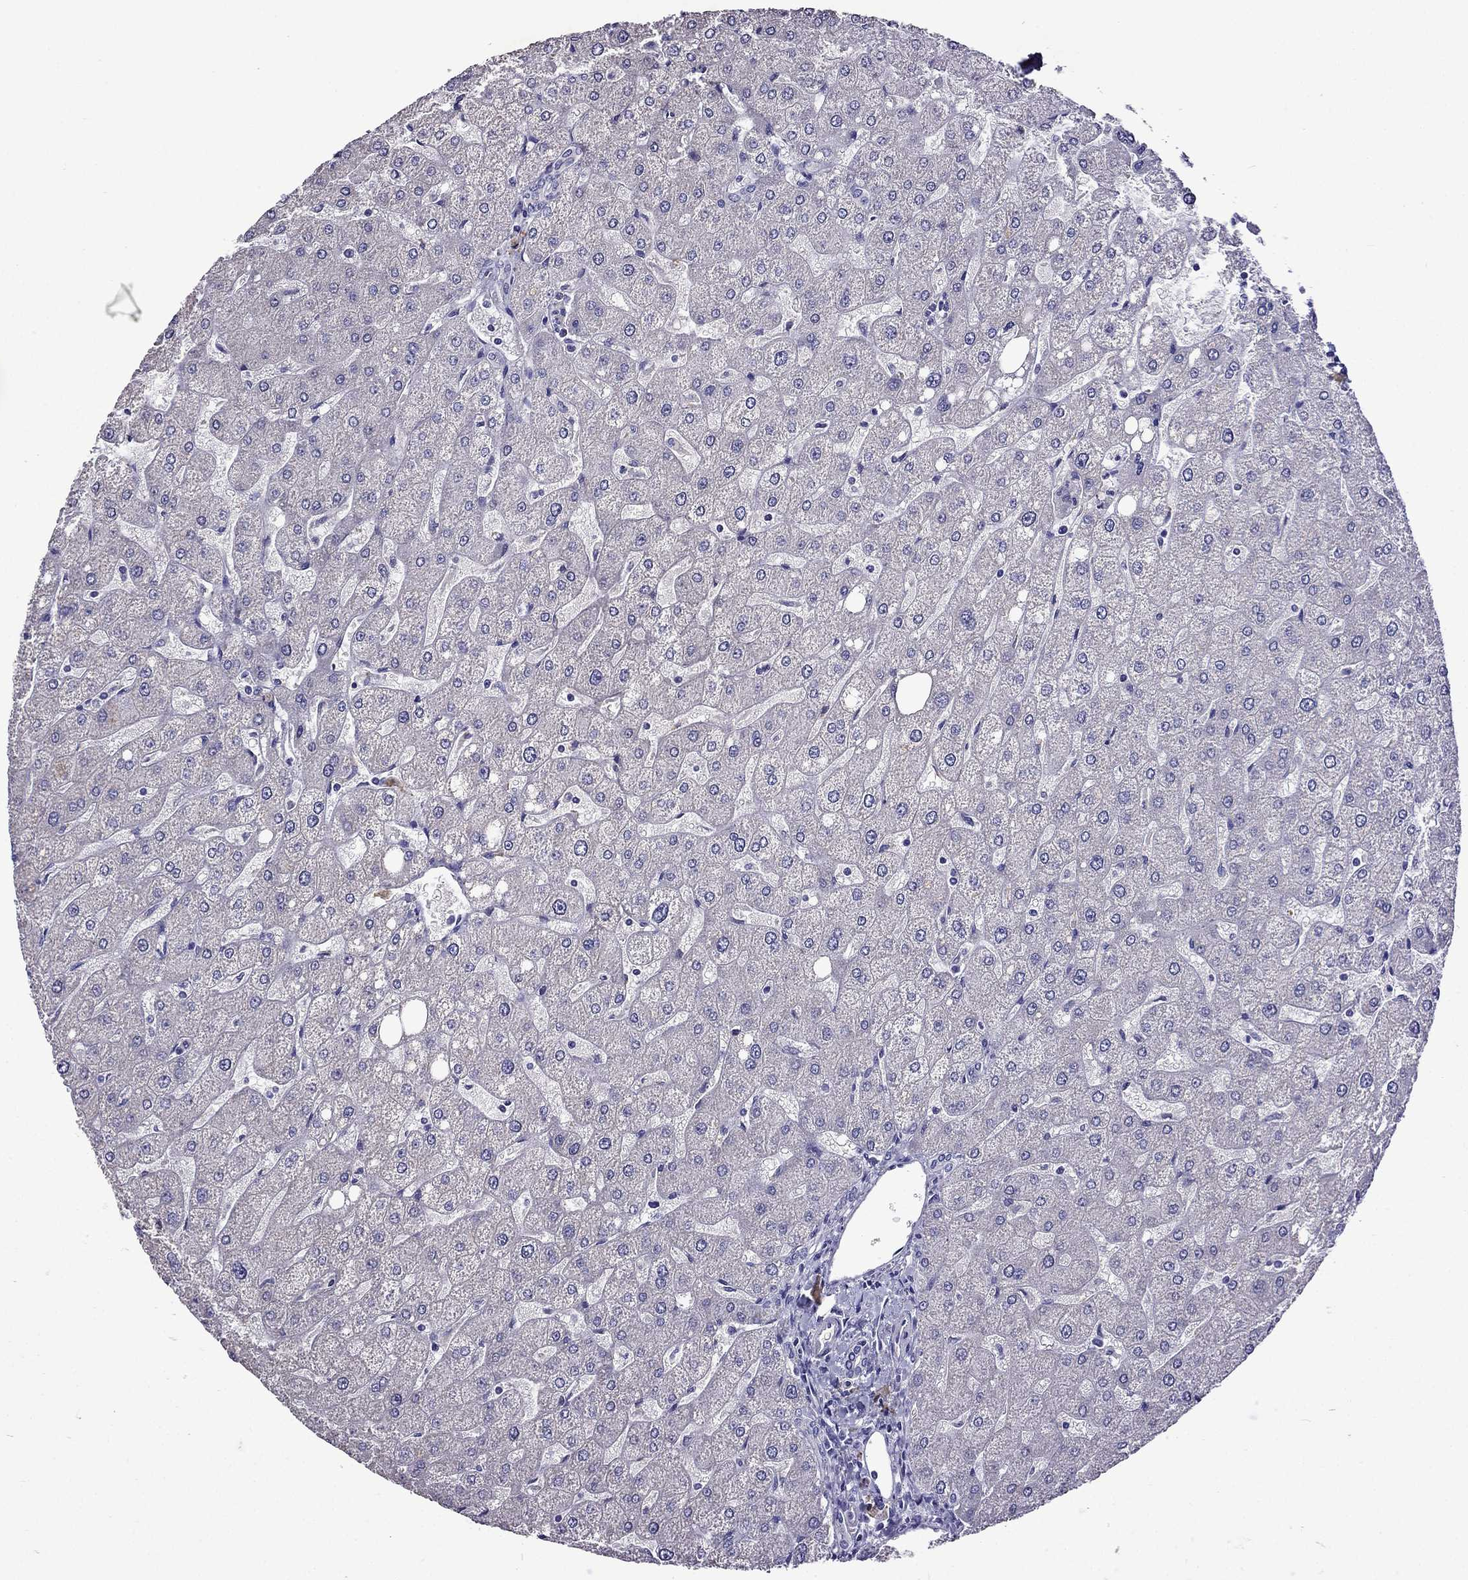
{"staining": {"intensity": "negative", "quantity": "none", "location": "none"}, "tissue": "liver", "cell_type": "Cholangiocytes", "image_type": "normal", "snomed": [{"axis": "morphology", "description": "Normal tissue, NOS"}, {"axis": "topography", "description": "Liver"}], "caption": "The IHC photomicrograph has no significant positivity in cholangiocytes of liver. (Brightfield microscopy of DAB immunohistochemistry at high magnification).", "gene": "TDRD1", "patient": {"sex": "male", "age": 67}}